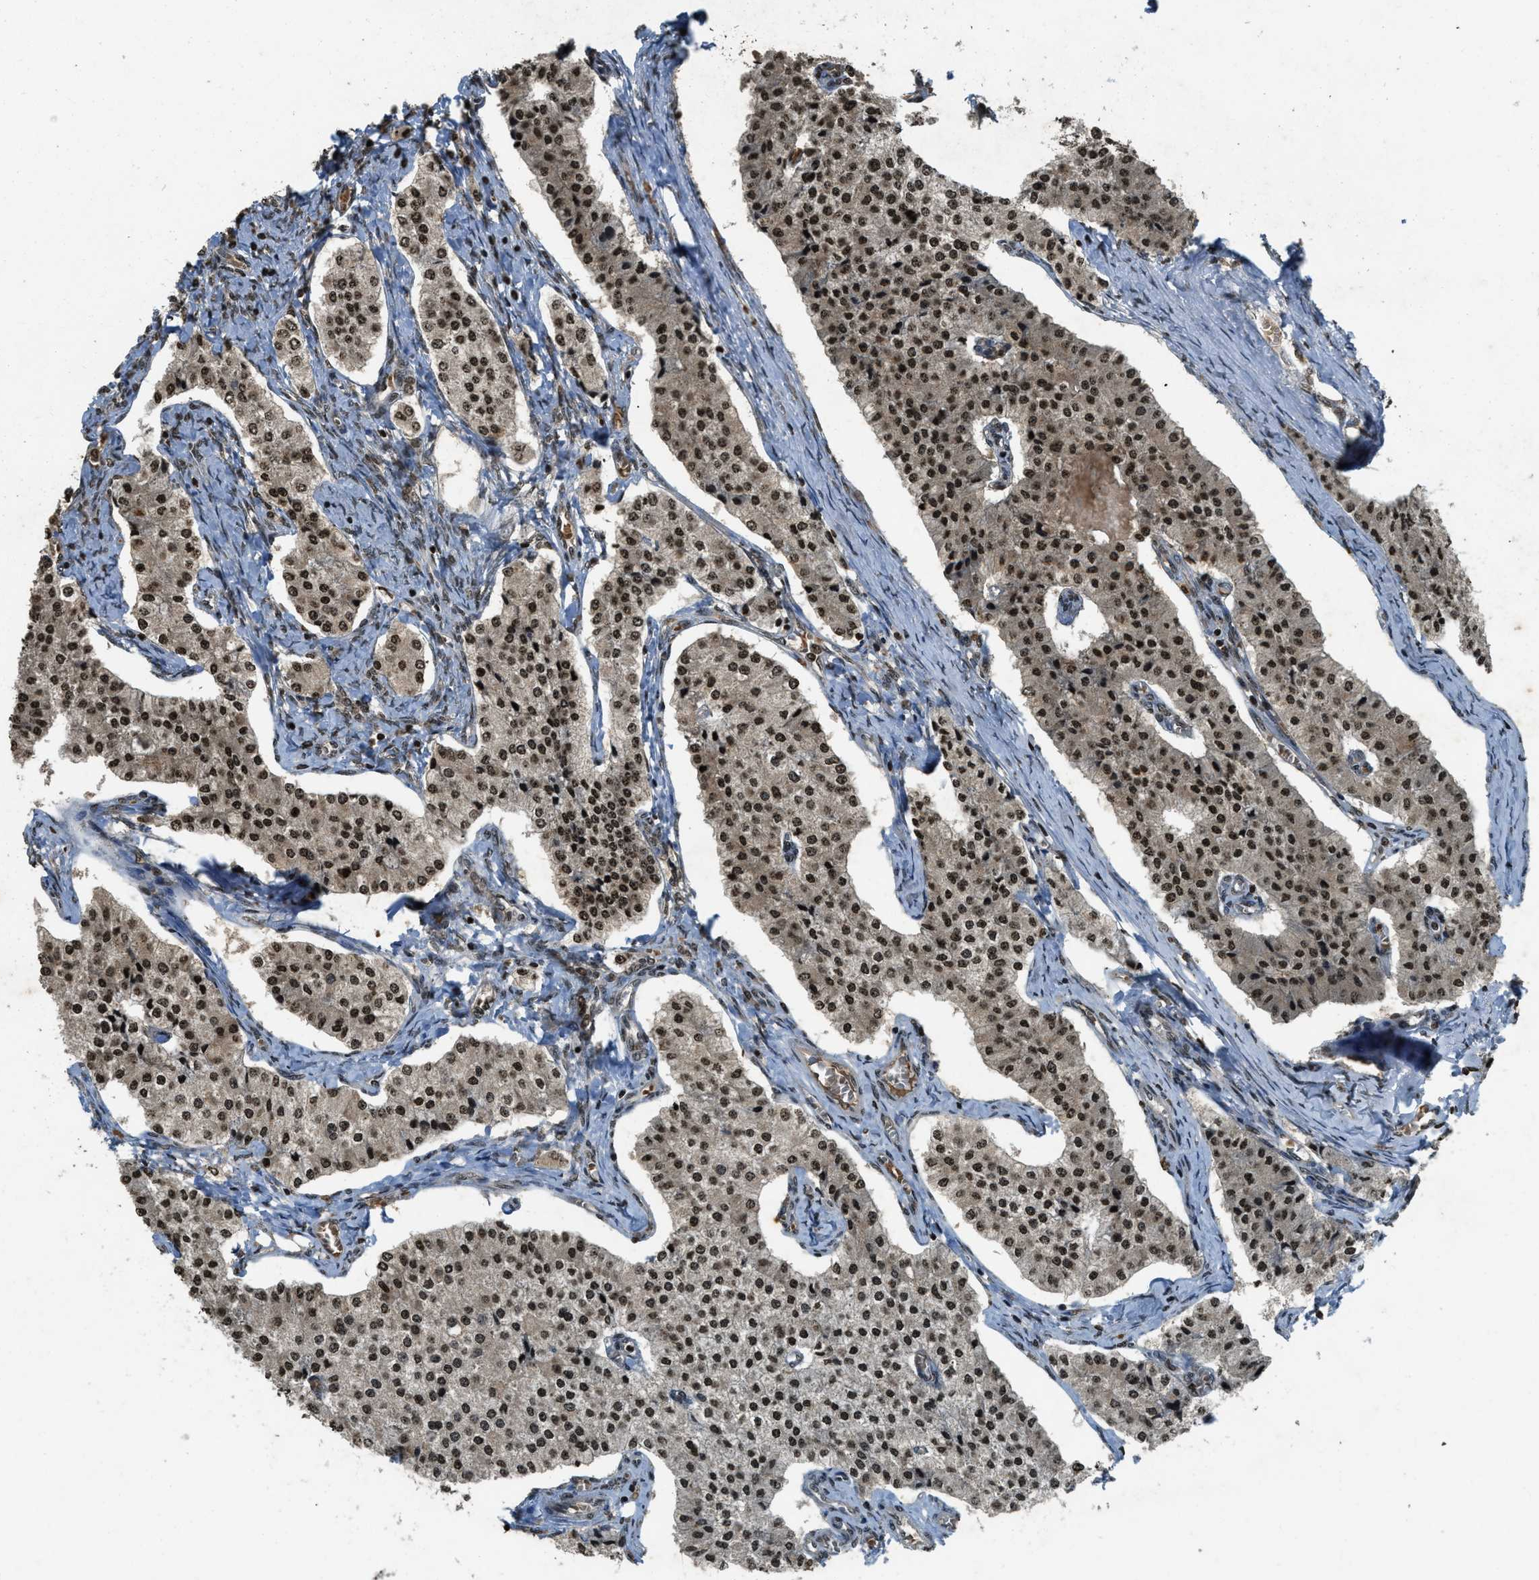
{"staining": {"intensity": "strong", "quantity": ">75%", "location": "nuclear"}, "tissue": "carcinoid", "cell_type": "Tumor cells", "image_type": "cancer", "snomed": [{"axis": "morphology", "description": "Carcinoid, malignant, NOS"}, {"axis": "topography", "description": "Colon"}], "caption": "Malignant carcinoid stained with immunohistochemistry demonstrates strong nuclear positivity in about >75% of tumor cells.", "gene": "SIAH1", "patient": {"sex": "female", "age": 52}}